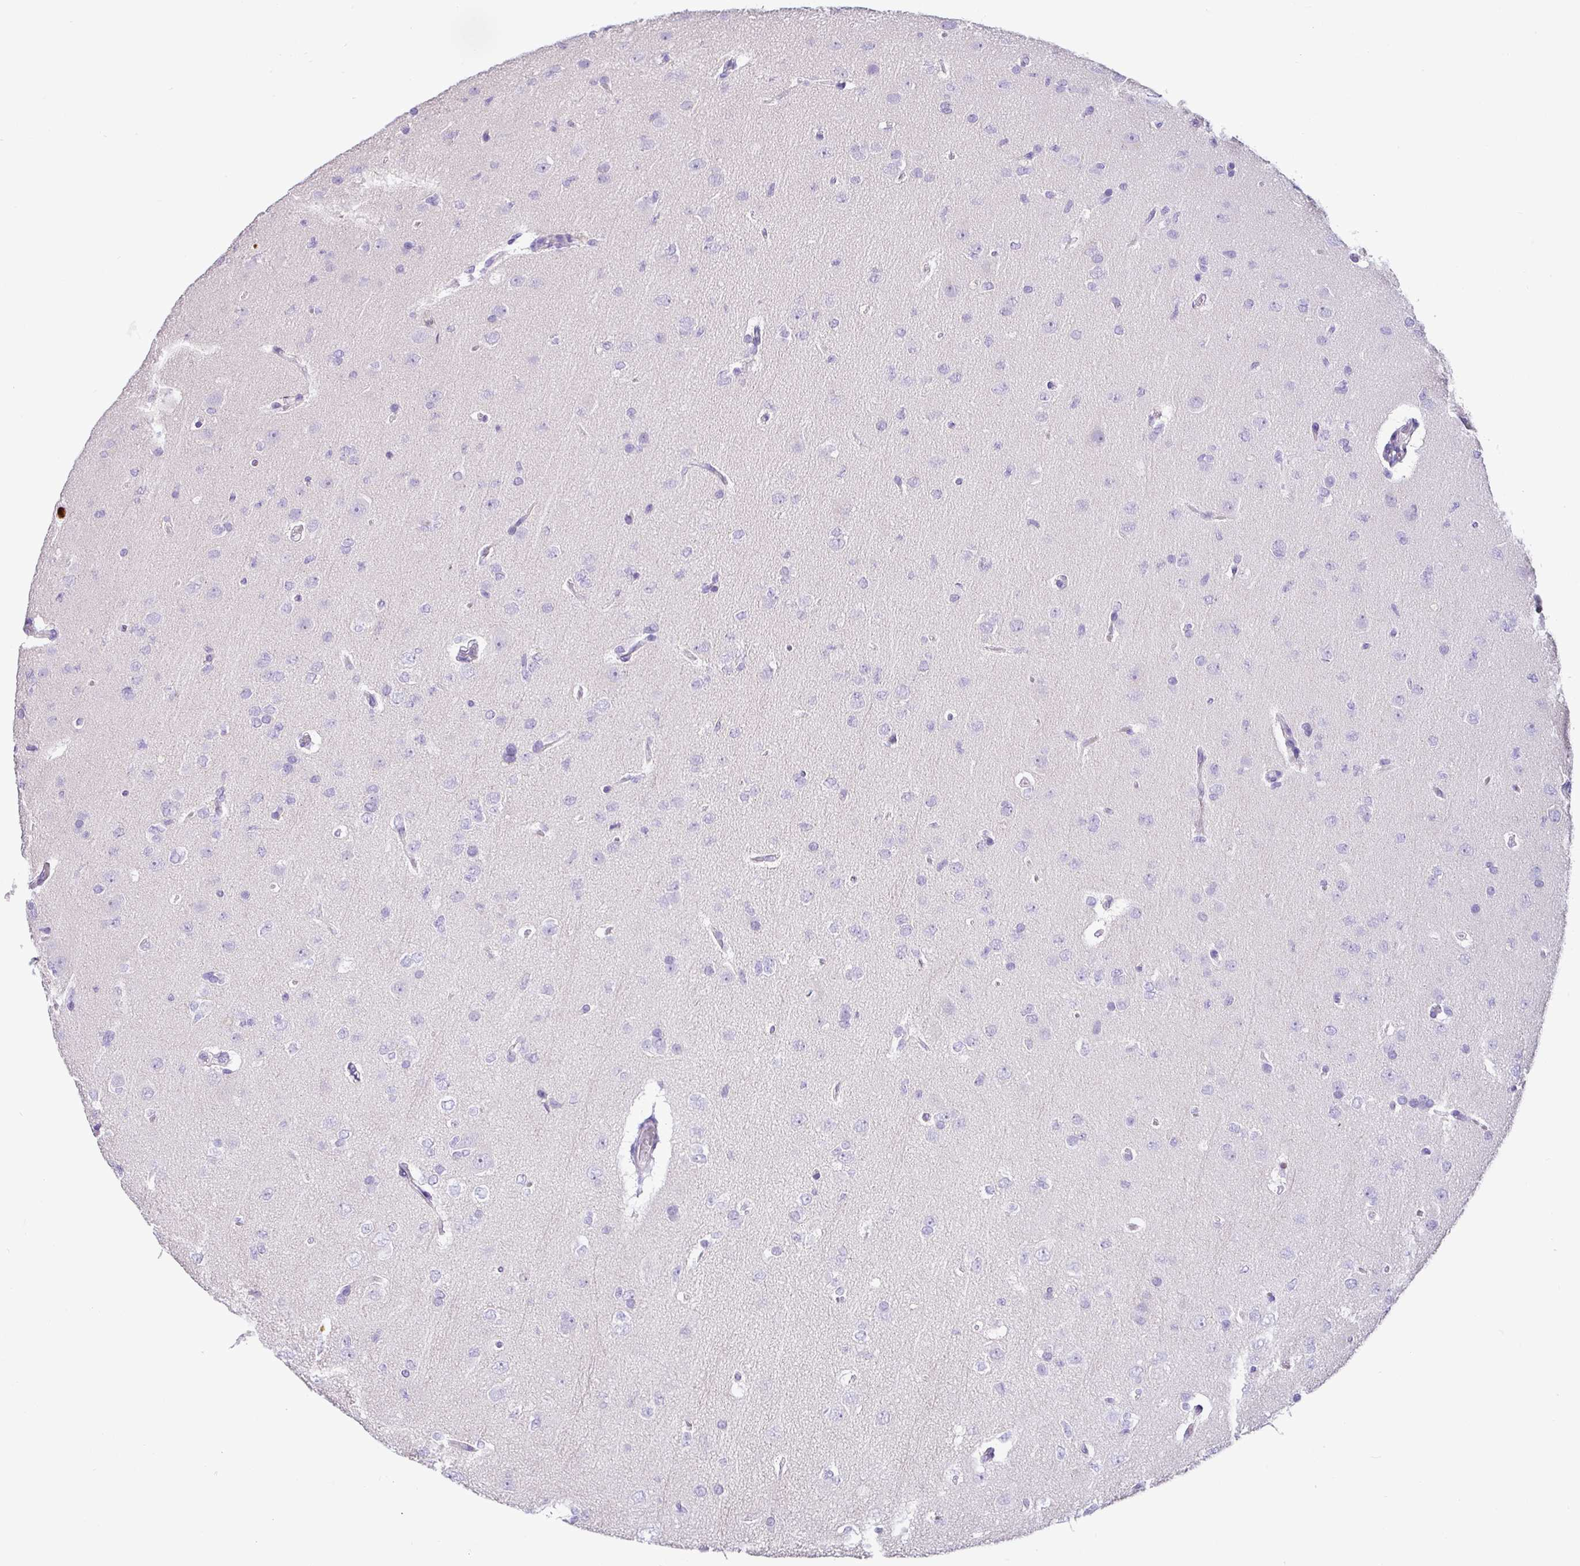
{"staining": {"intensity": "negative", "quantity": "none", "location": "none"}, "tissue": "glioma", "cell_type": "Tumor cells", "image_type": "cancer", "snomed": [{"axis": "morphology", "description": "Glioma, malignant, Low grade"}, {"axis": "topography", "description": "Brain"}], "caption": "The histopathology image displays no significant staining in tumor cells of malignant glioma (low-grade).", "gene": "SH2D3C", "patient": {"sex": "female", "age": 33}}